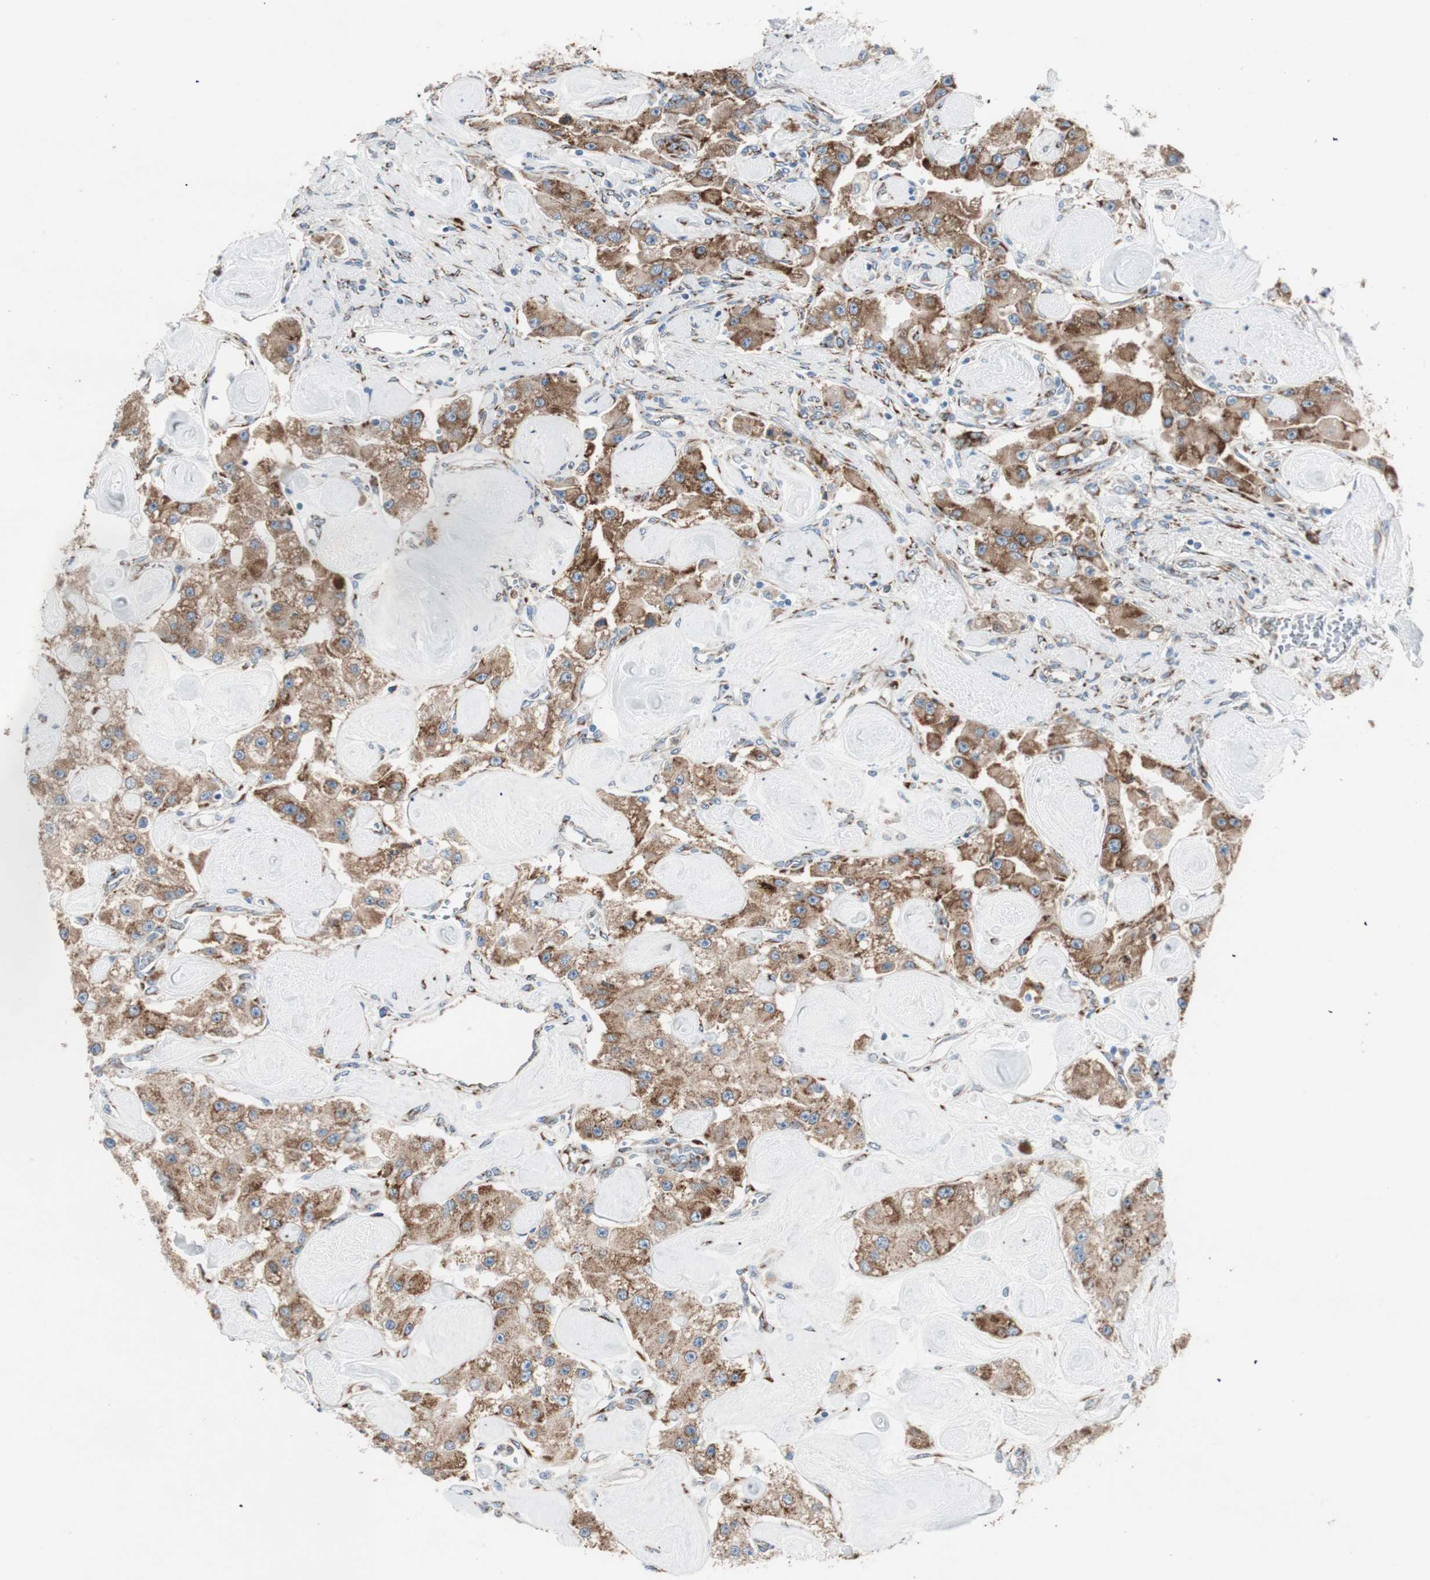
{"staining": {"intensity": "moderate", "quantity": ">75%", "location": "cytoplasmic/membranous"}, "tissue": "carcinoid", "cell_type": "Tumor cells", "image_type": "cancer", "snomed": [{"axis": "morphology", "description": "Carcinoid, malignant, NOS"}, {"axis": "topography", "description": "Pancreas"}], "caption": "Approximately >75% of tumor cells in human carcinoid display moderate cytoplasmic/membranous protein staining as visualized by brown immunohistochemical staining.", "gene": "P4HTM", "patient": {"sex": "male", "age": 41}}